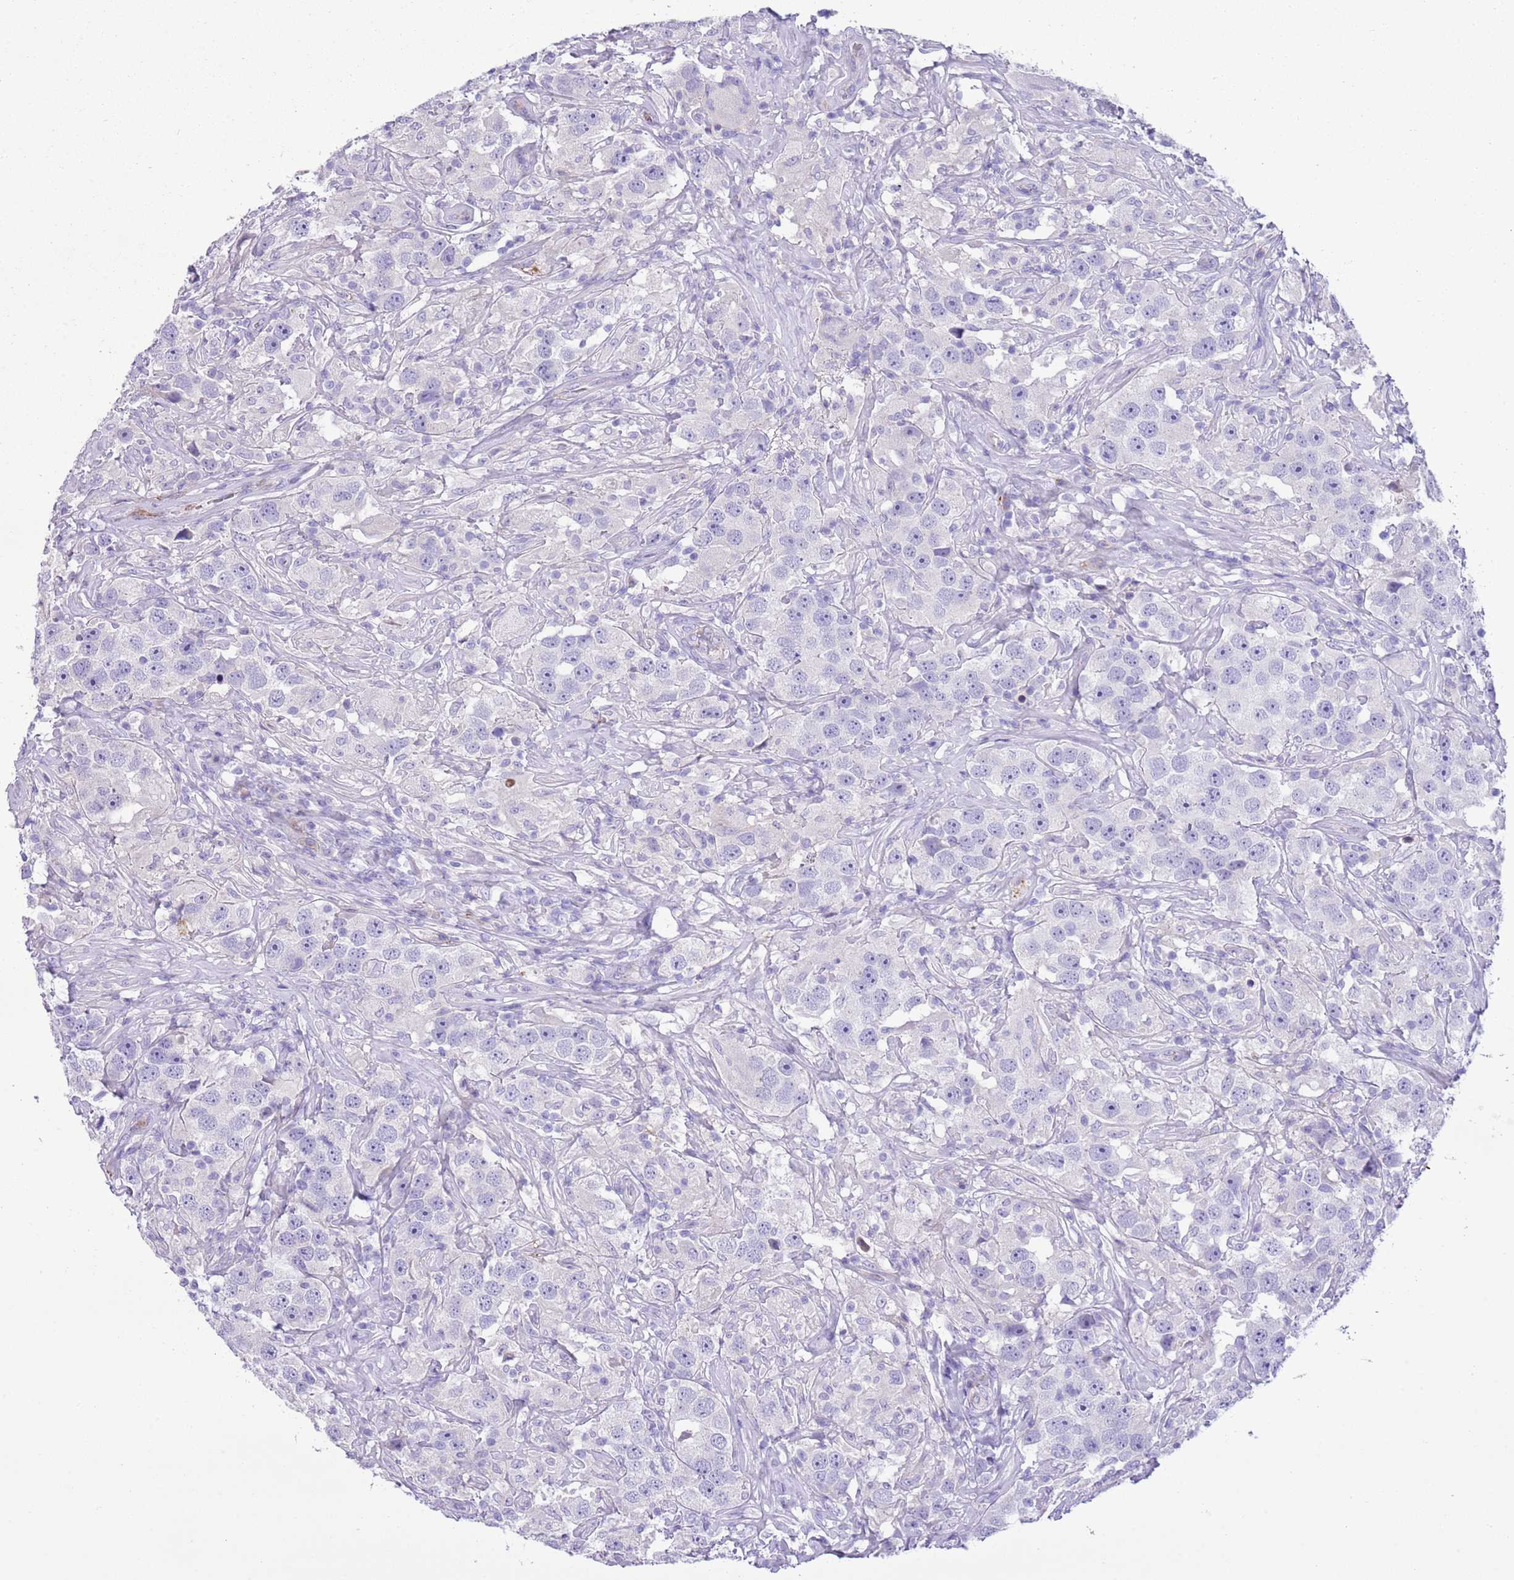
{"staining": {"intensity": "negative", "quantity": "none", "location": "none"}, "tissue": "testis cancer", "cell_type": "Tumor cells", "image_type": "cancer", "snomed": [{"axis": "morphology", "description": "Seminoma, NOS"}, {"axis": "topography", "description": "Testis"}], "caption": "DAB (3,3'-diaminobenzidine) immunohistochemical staining of seminoma (testis) displays no significant positivity in tumor cells.", "gene": "CLEC2A", "patient": {"sex": "male", "age": 49}}